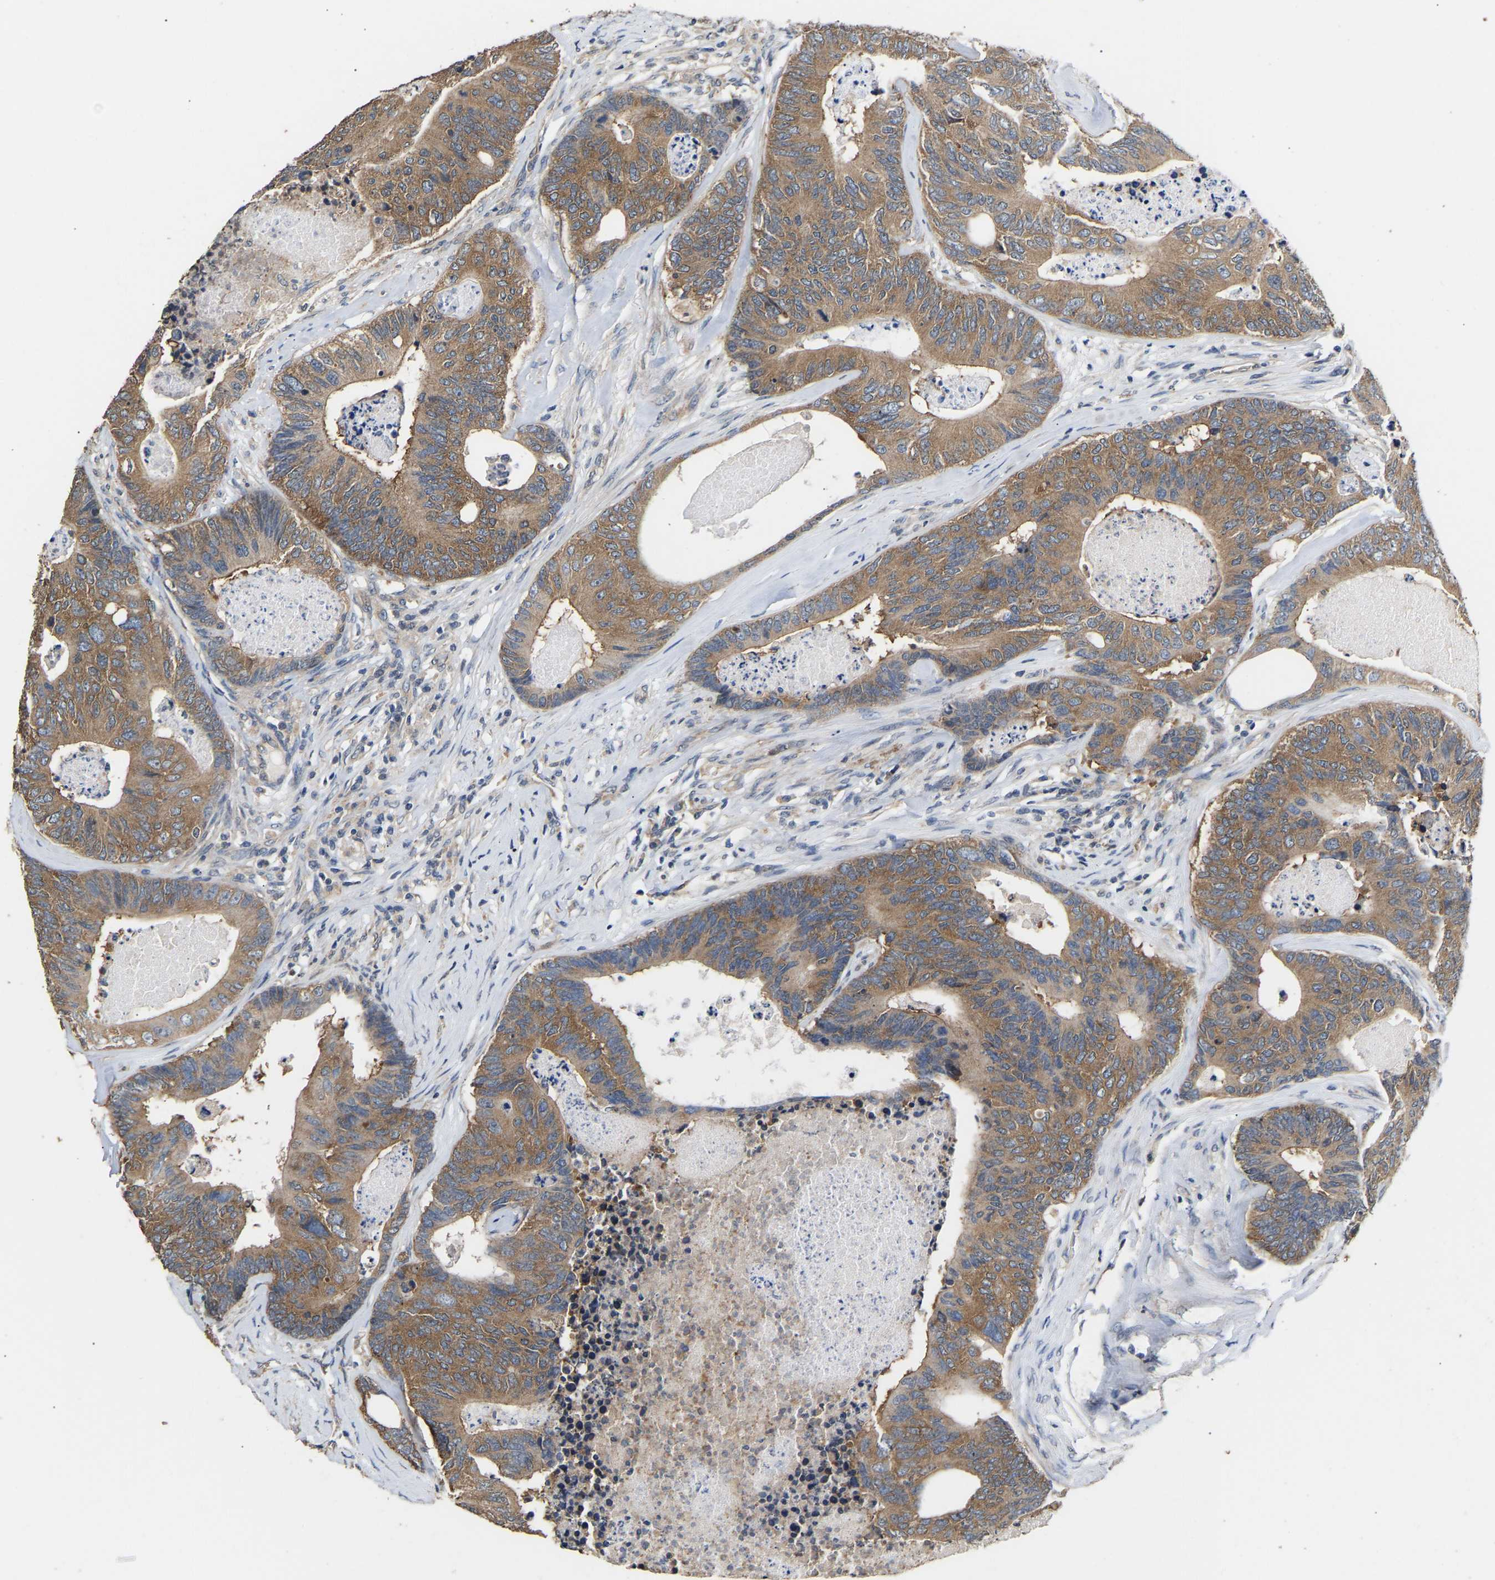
{"staining": {"intensity": "moderate", "quantity": ">75%", "location": "cytoplasmic/membranous"}, "tissue": "colorectal cancer", "cell_type": "Tumor cells", "image_type": "cancer", "snomed": [{"axis": "morphology", "description": "Adenocarcinoma, NOS"}, {"axis": "topography", "description": "Colon"}], "caption": "Moderate cytoplasmic/membranous protein expression is appreciated in about >75% of tumor cells in colorectal cancer.", "gene": "AIMP2", "patient": {"sex": "female", "age": 67}}